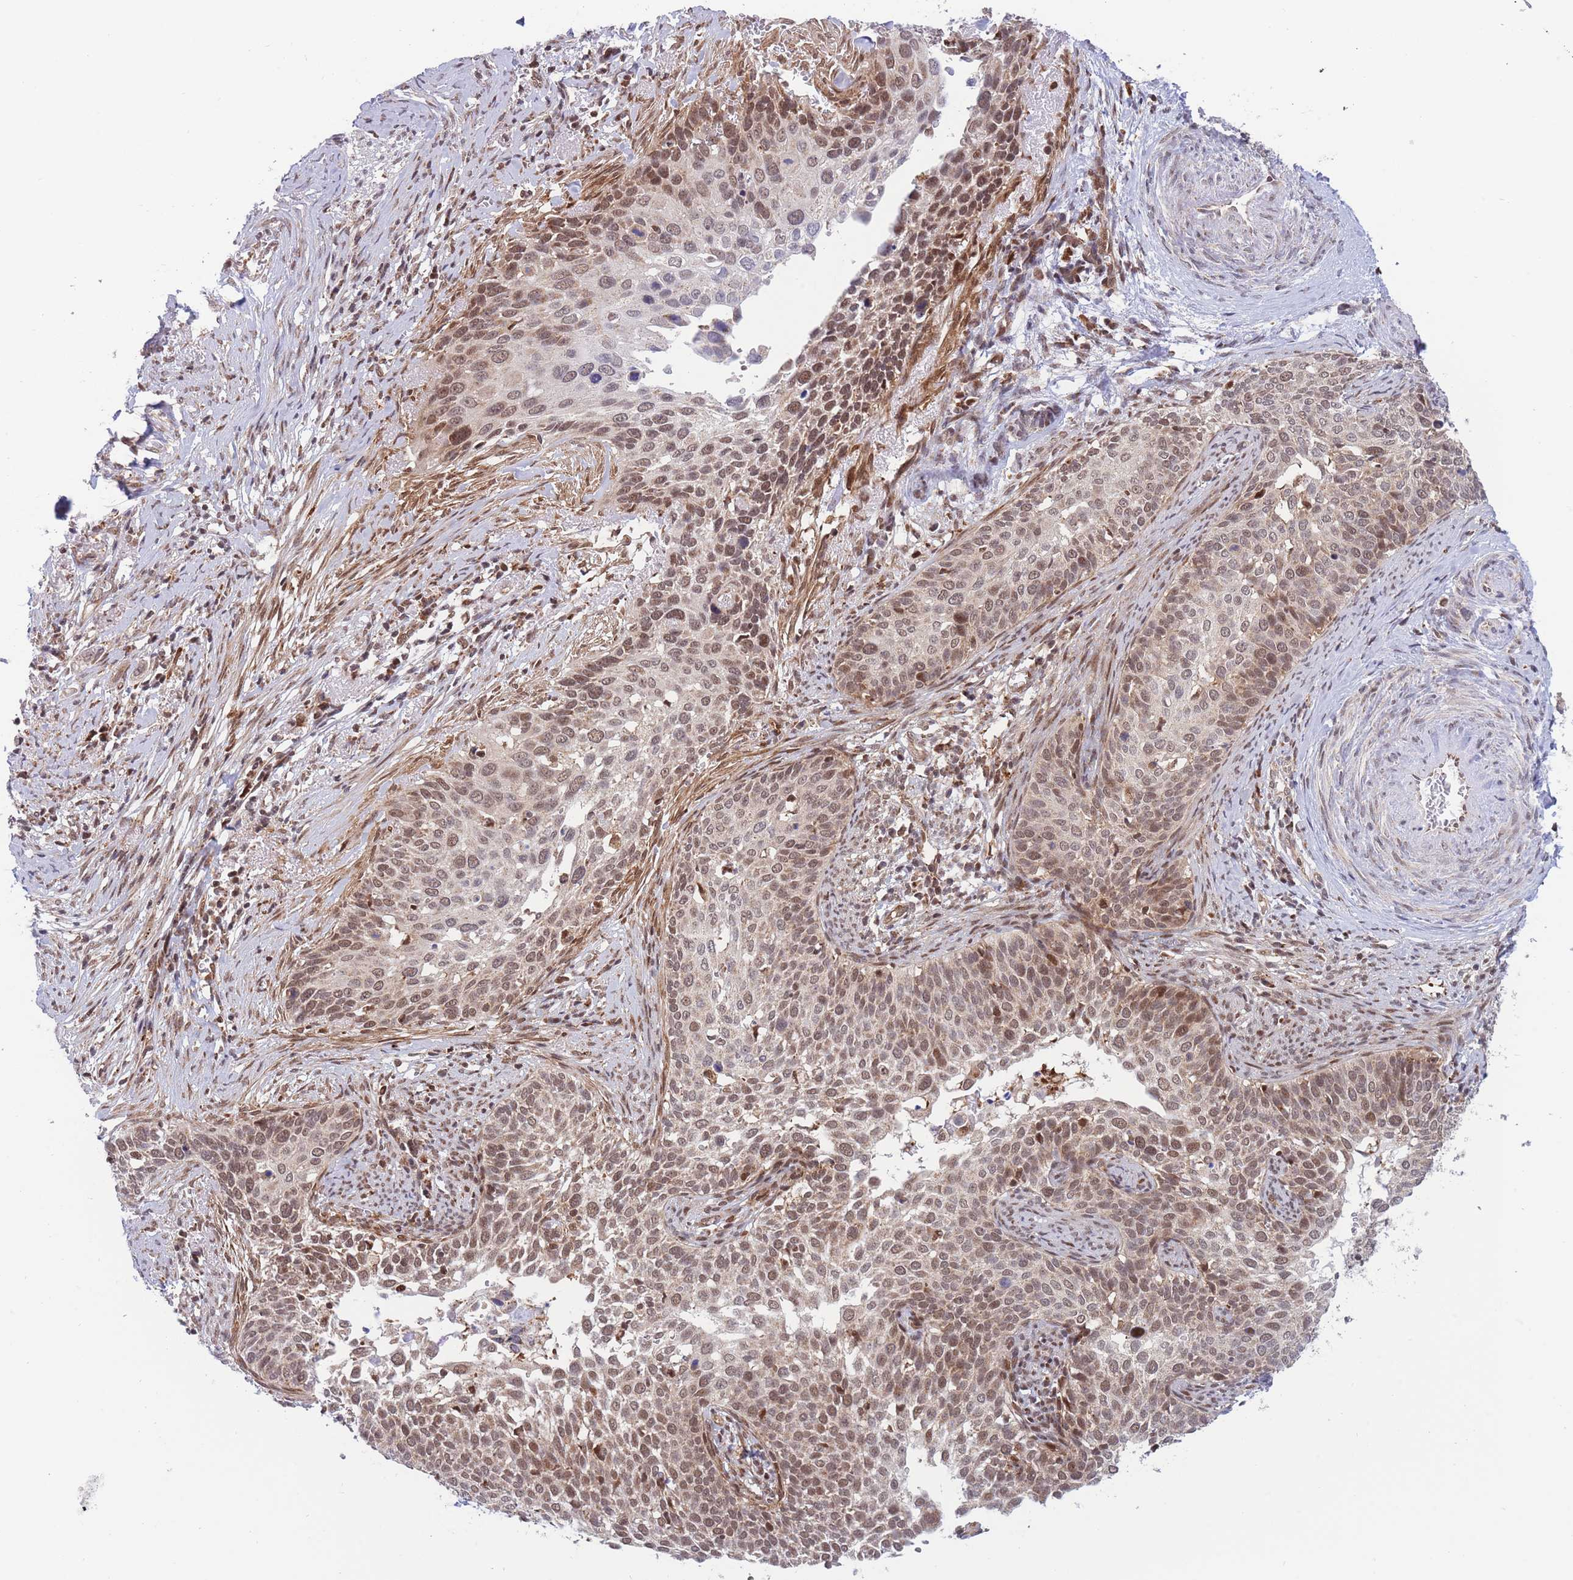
{"staining": {"intensity": "moderate", "quantity": ">75%", "location": "cytoplasmic/membranous,nuclear"}, "tissue": "cervical cancer", "cell_type": "Tumor cells", "image_type": "cancer", "snomed": [{"axis": "morphology", "description": "Squamous cell carcinoma, NOS"}, {"axis": "topography", "description": "Cervix"}], "caption": "A brown stain labels moderate cytoplasmic/membranous and nuclear expression of a protein in human squamous cell carcinoma (cervical) tumor cells. (brown staining indicates protein expression, while blue staining denotes nuclei).", "gene": "BOD1L1", "patient": {"sex": "female", "age": 44}}